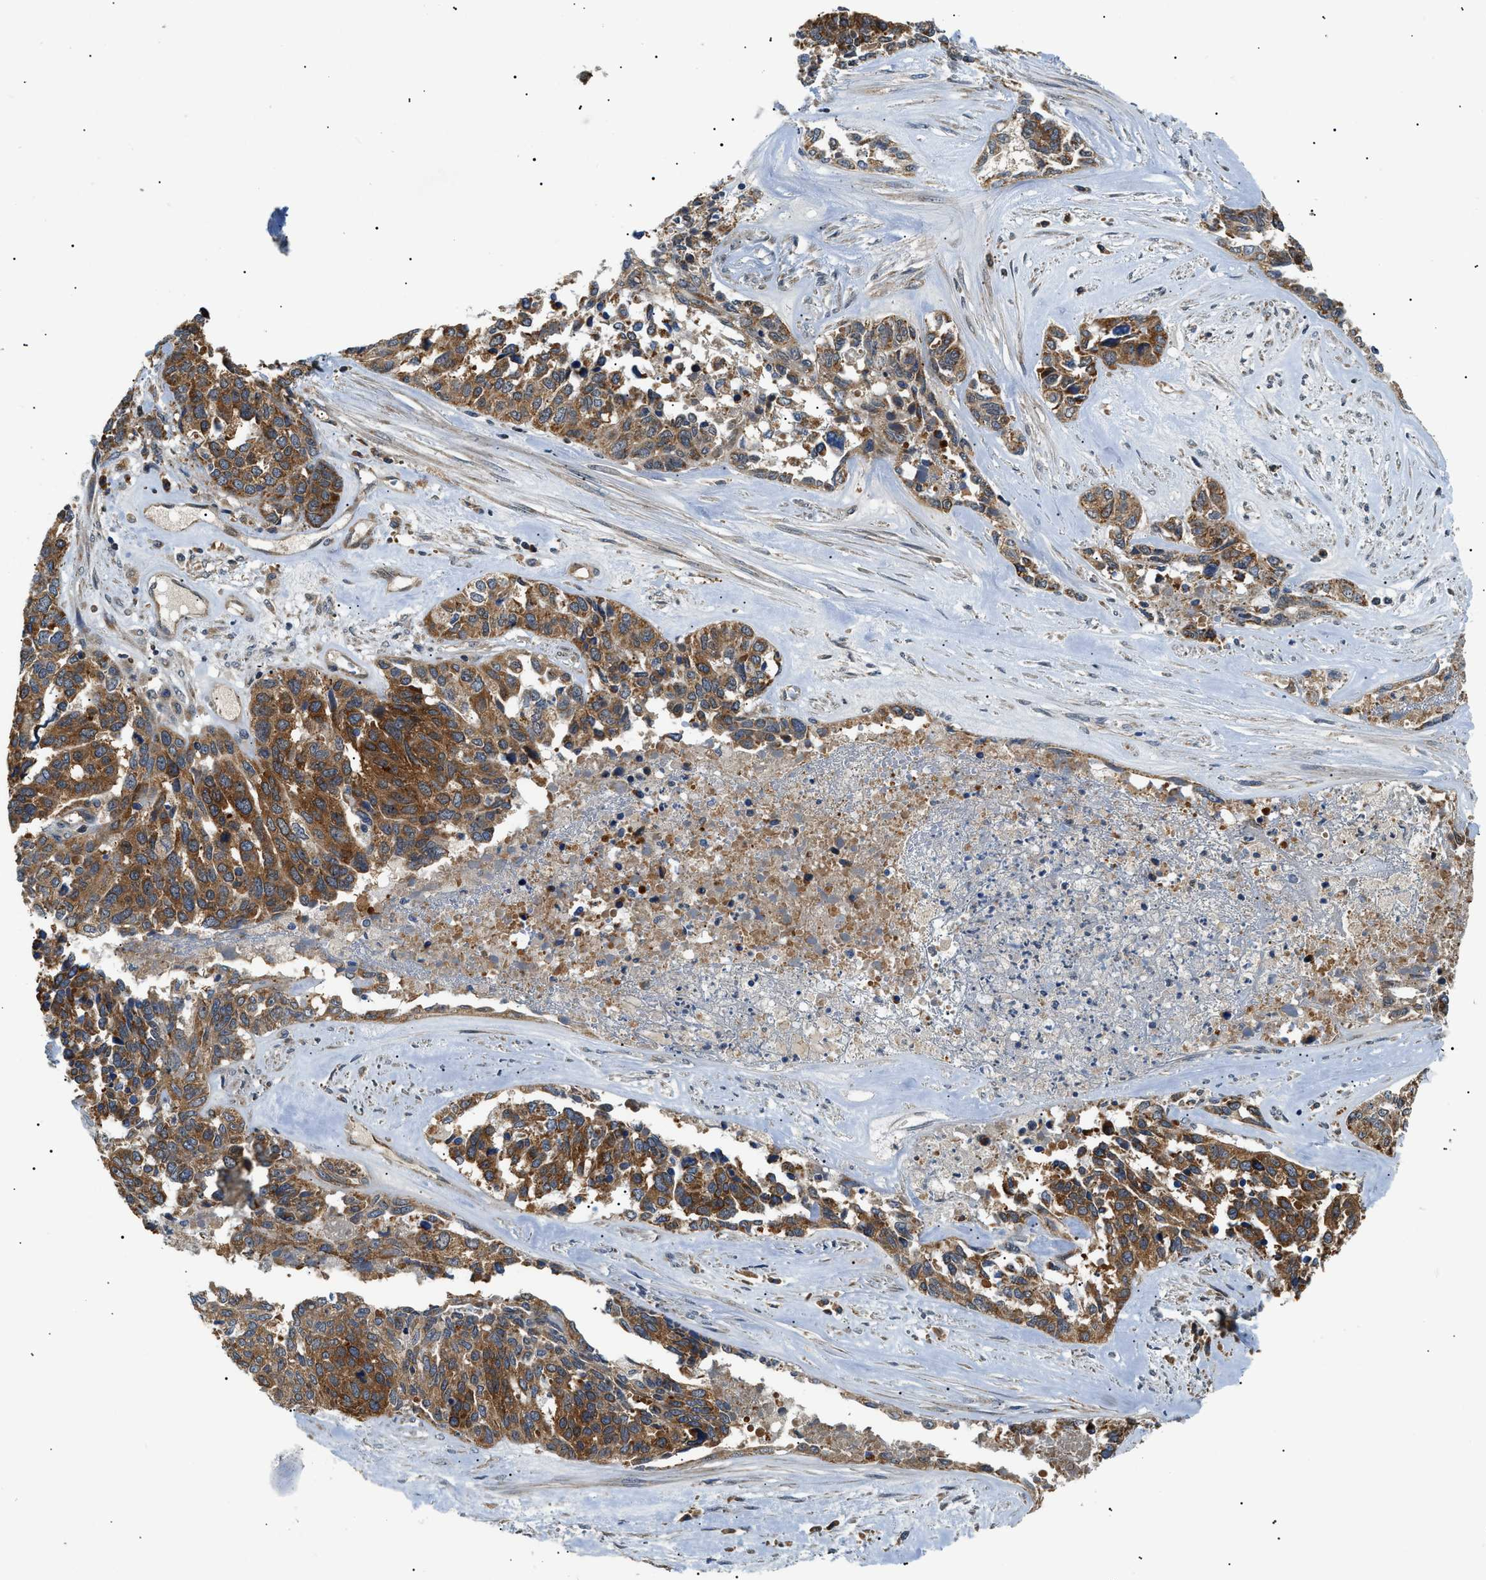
{"staining": {"intensity": "moderate", "quantity": ">75%", "location": "cytoplasmic/membranous"}, "tissue": "ovarian cancer", "cell_type": "Tumor cells", "image_type": "cancer", "snomed": [{"axis": "morphology", "description": "Cystadenocarcinoma, serous, NOS"}, {"axis": "topography", "description": "Ovary"}], "caption": "Immunohistochemical staining of ovarian cancer (serous cystadenocarcinoma) displays medium levels of moderate cytoplasmic/membranous protein expression in about >75% of tumor cells. (IHC, brightfield microscopy, high magnification).", "gene": "SRPK1", "patient": {"sex": "female", "age": 44}}